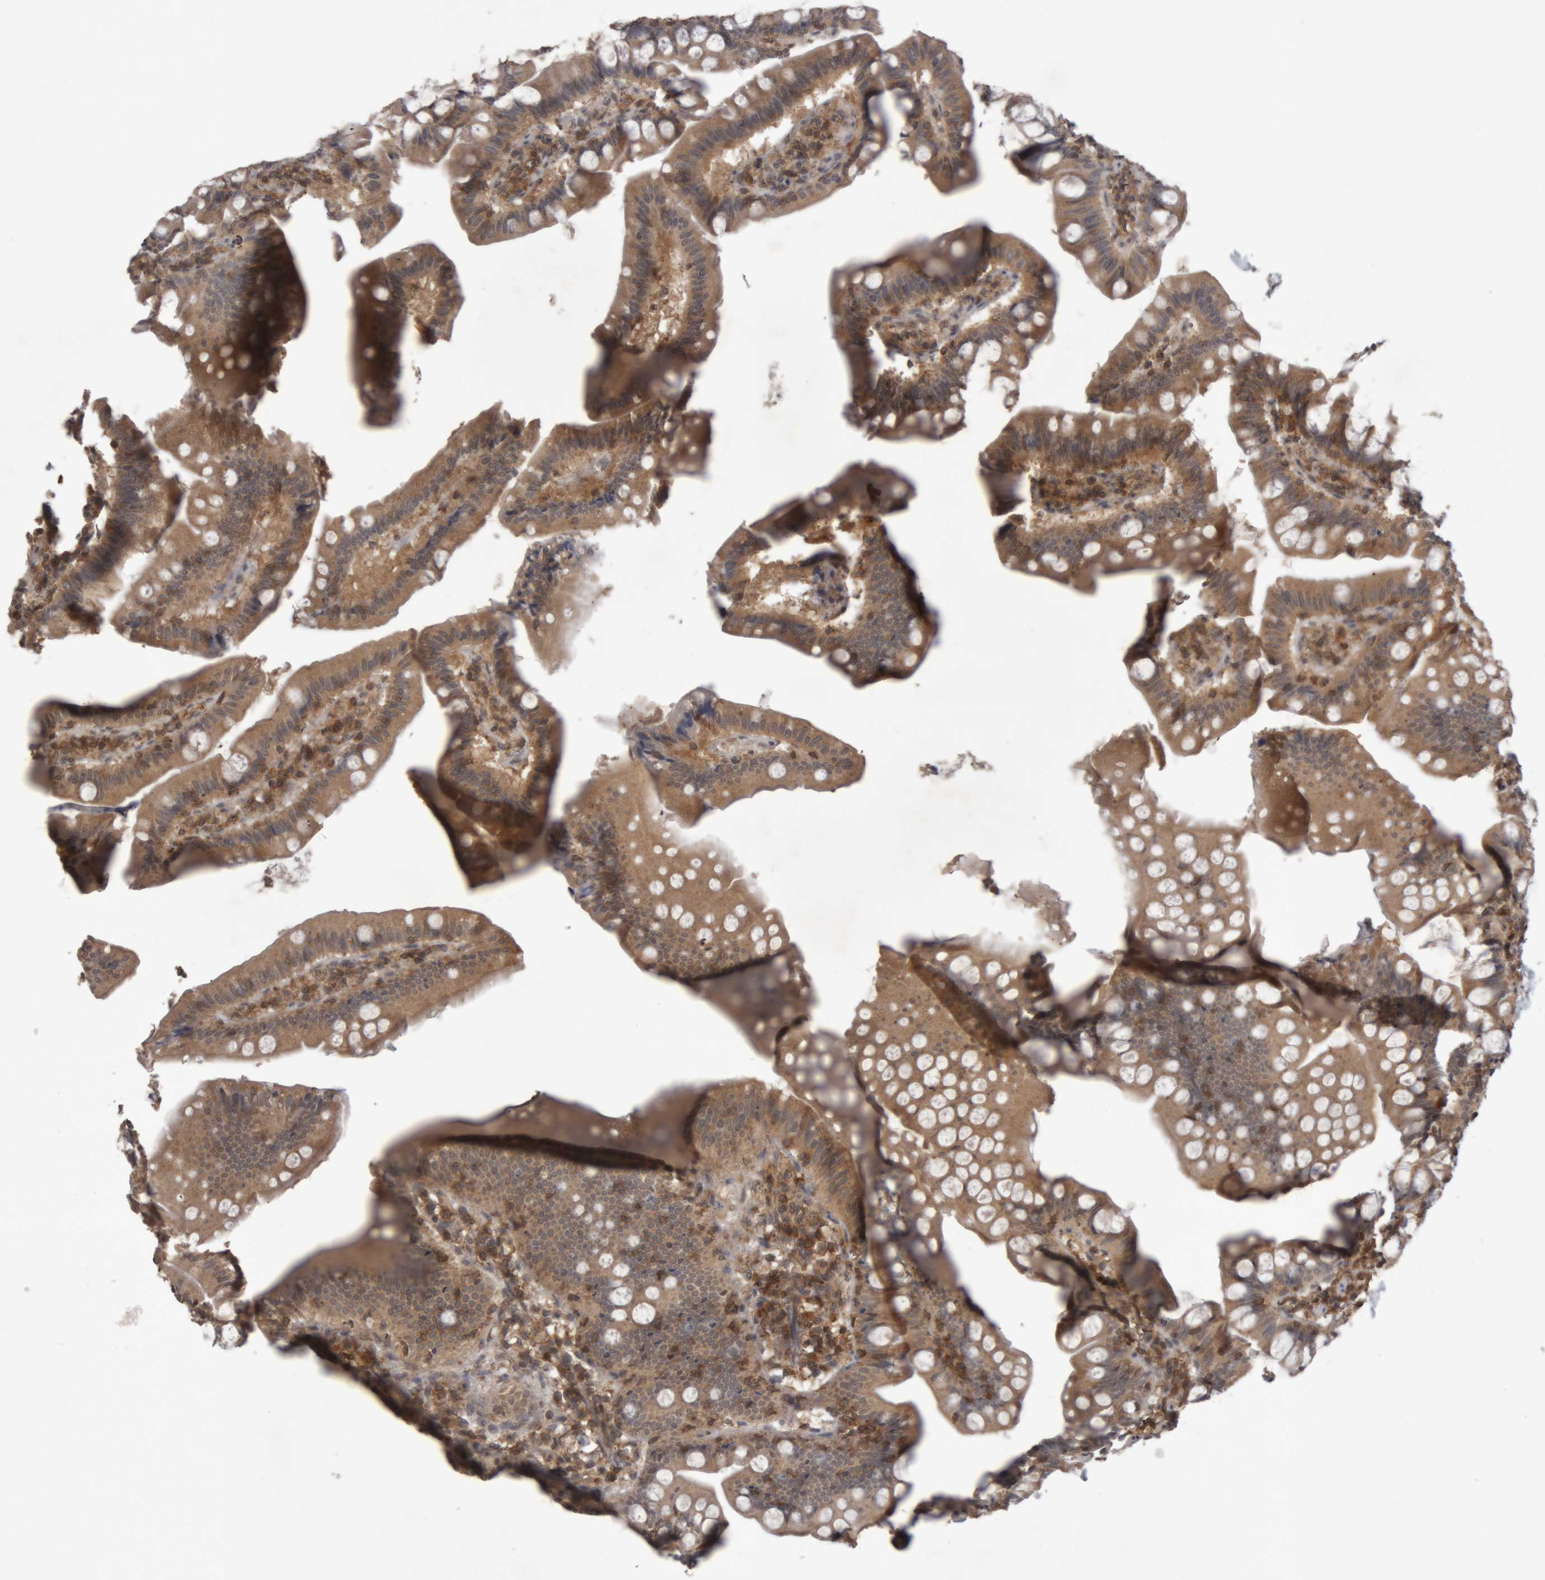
{"staining": {"intensity": "moderate", "quantity": ">75%", "location": "cytoplasmic/membranous"}, "tissue": "small intestine", "cell_type": "Glandular cells", "image_type": "normal", "snomed": [{"axis": "morphology", "description": "Normal tissue, NOS"}, {"axis": "topography", "description": "Small intestine"}], "caption": "Unremarkable small intestine exhibits moderate cytoplasmic/membranous positivity in approximately >75% of glandular cells (DAB IHC with brightfield microscopy, high magnification)..", "gene": "NFATC2", "patient": {"sex": "male", "age": 7}}